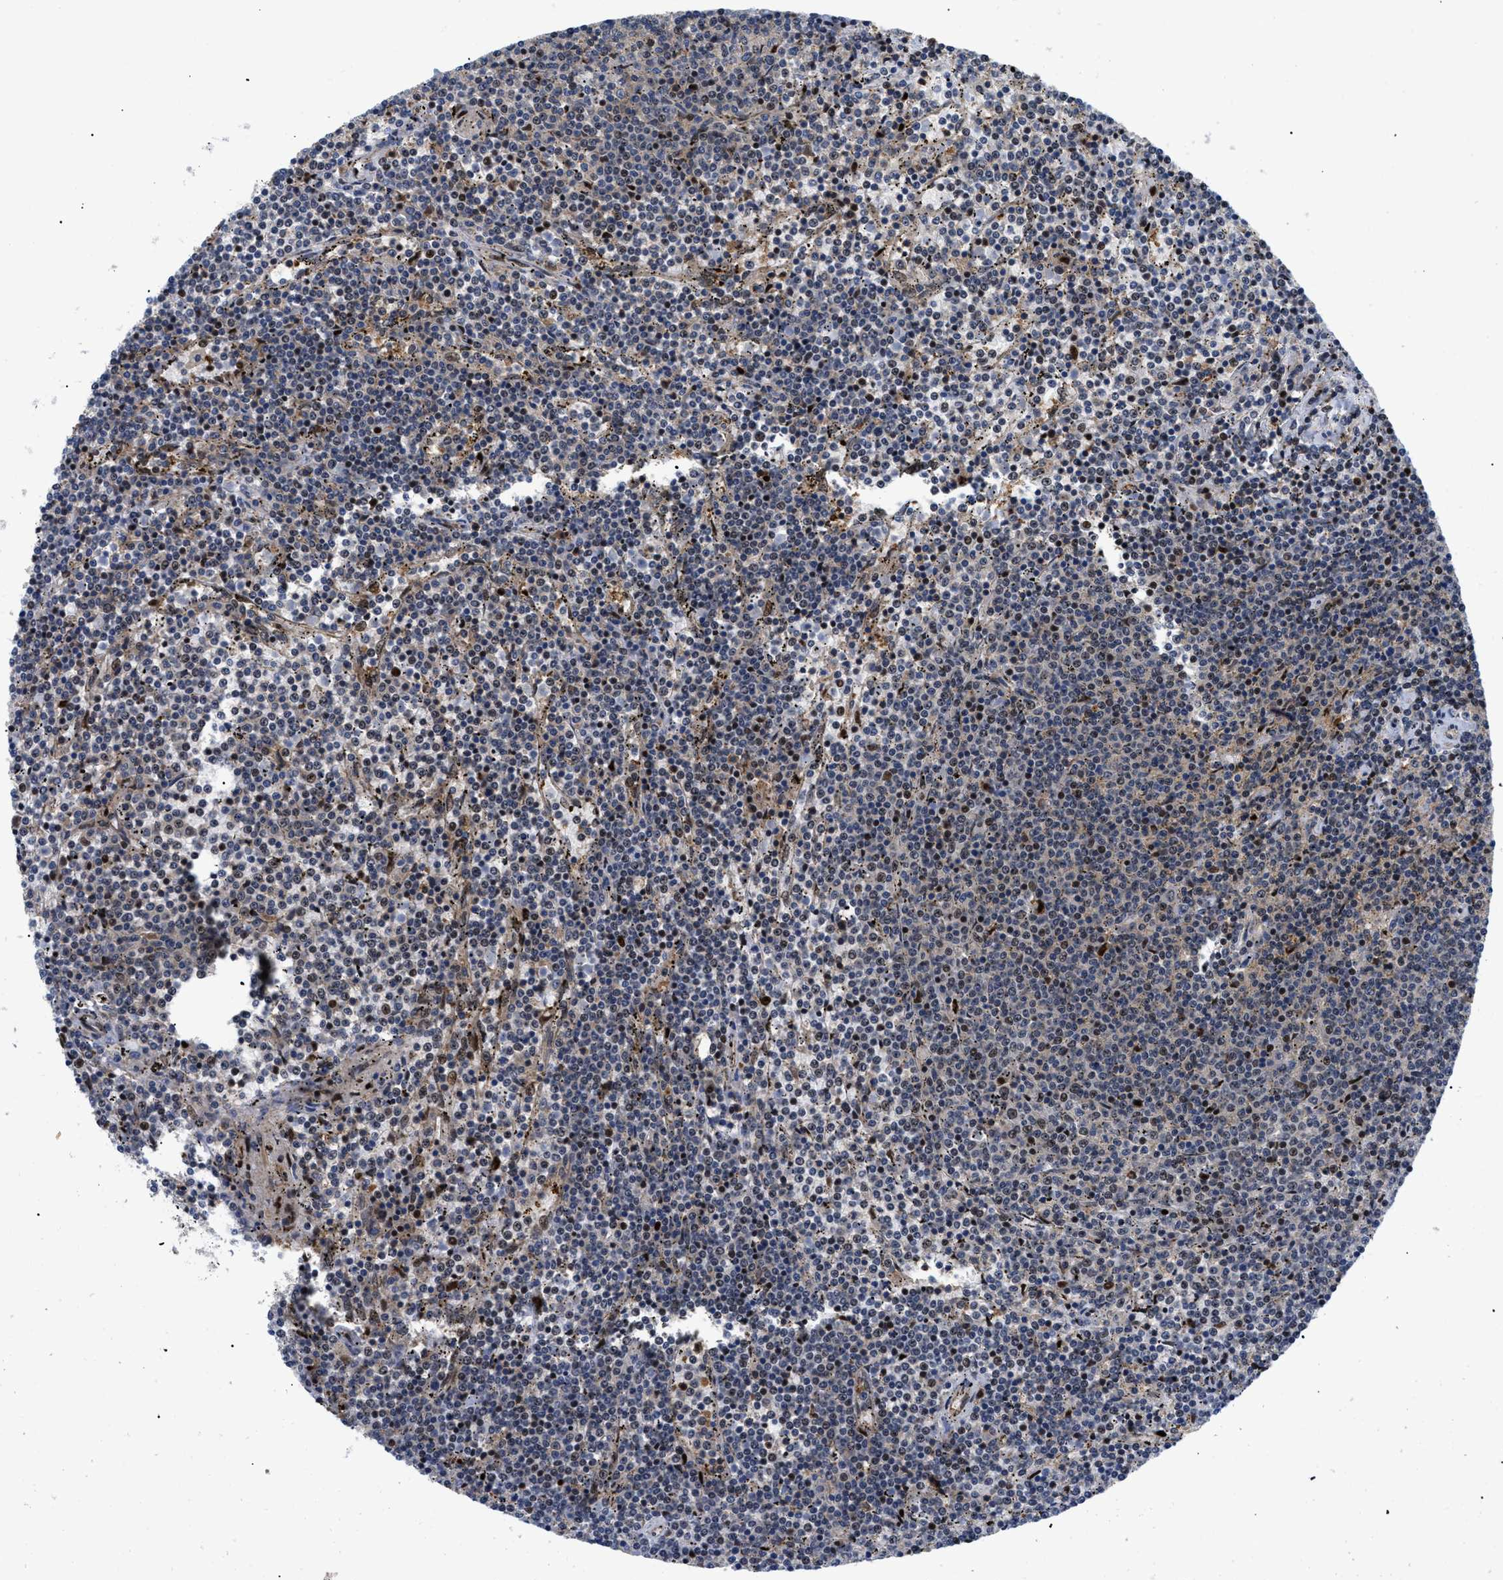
{"staining": {"intensity": "moderate", "quantity": "<25%", "location": "nuclear"}, "tissue": "lymphoma", "cell_type": "Tumor cells", "image_type": "cancer", "snomed": [{"axis": "morphology", "description": "Malignant lymphoma, non-Hodgkin's type, Low grade"}, {"axis": "topography", "description": "Spleen"}], "caption": "Lymphoma stained for a protein (brown) shows moderate nuclear positive positivity in approximately <25% of tumor cells.", "gene": "SLC29A2", "patient": {"sex": "female", "age": 50}}